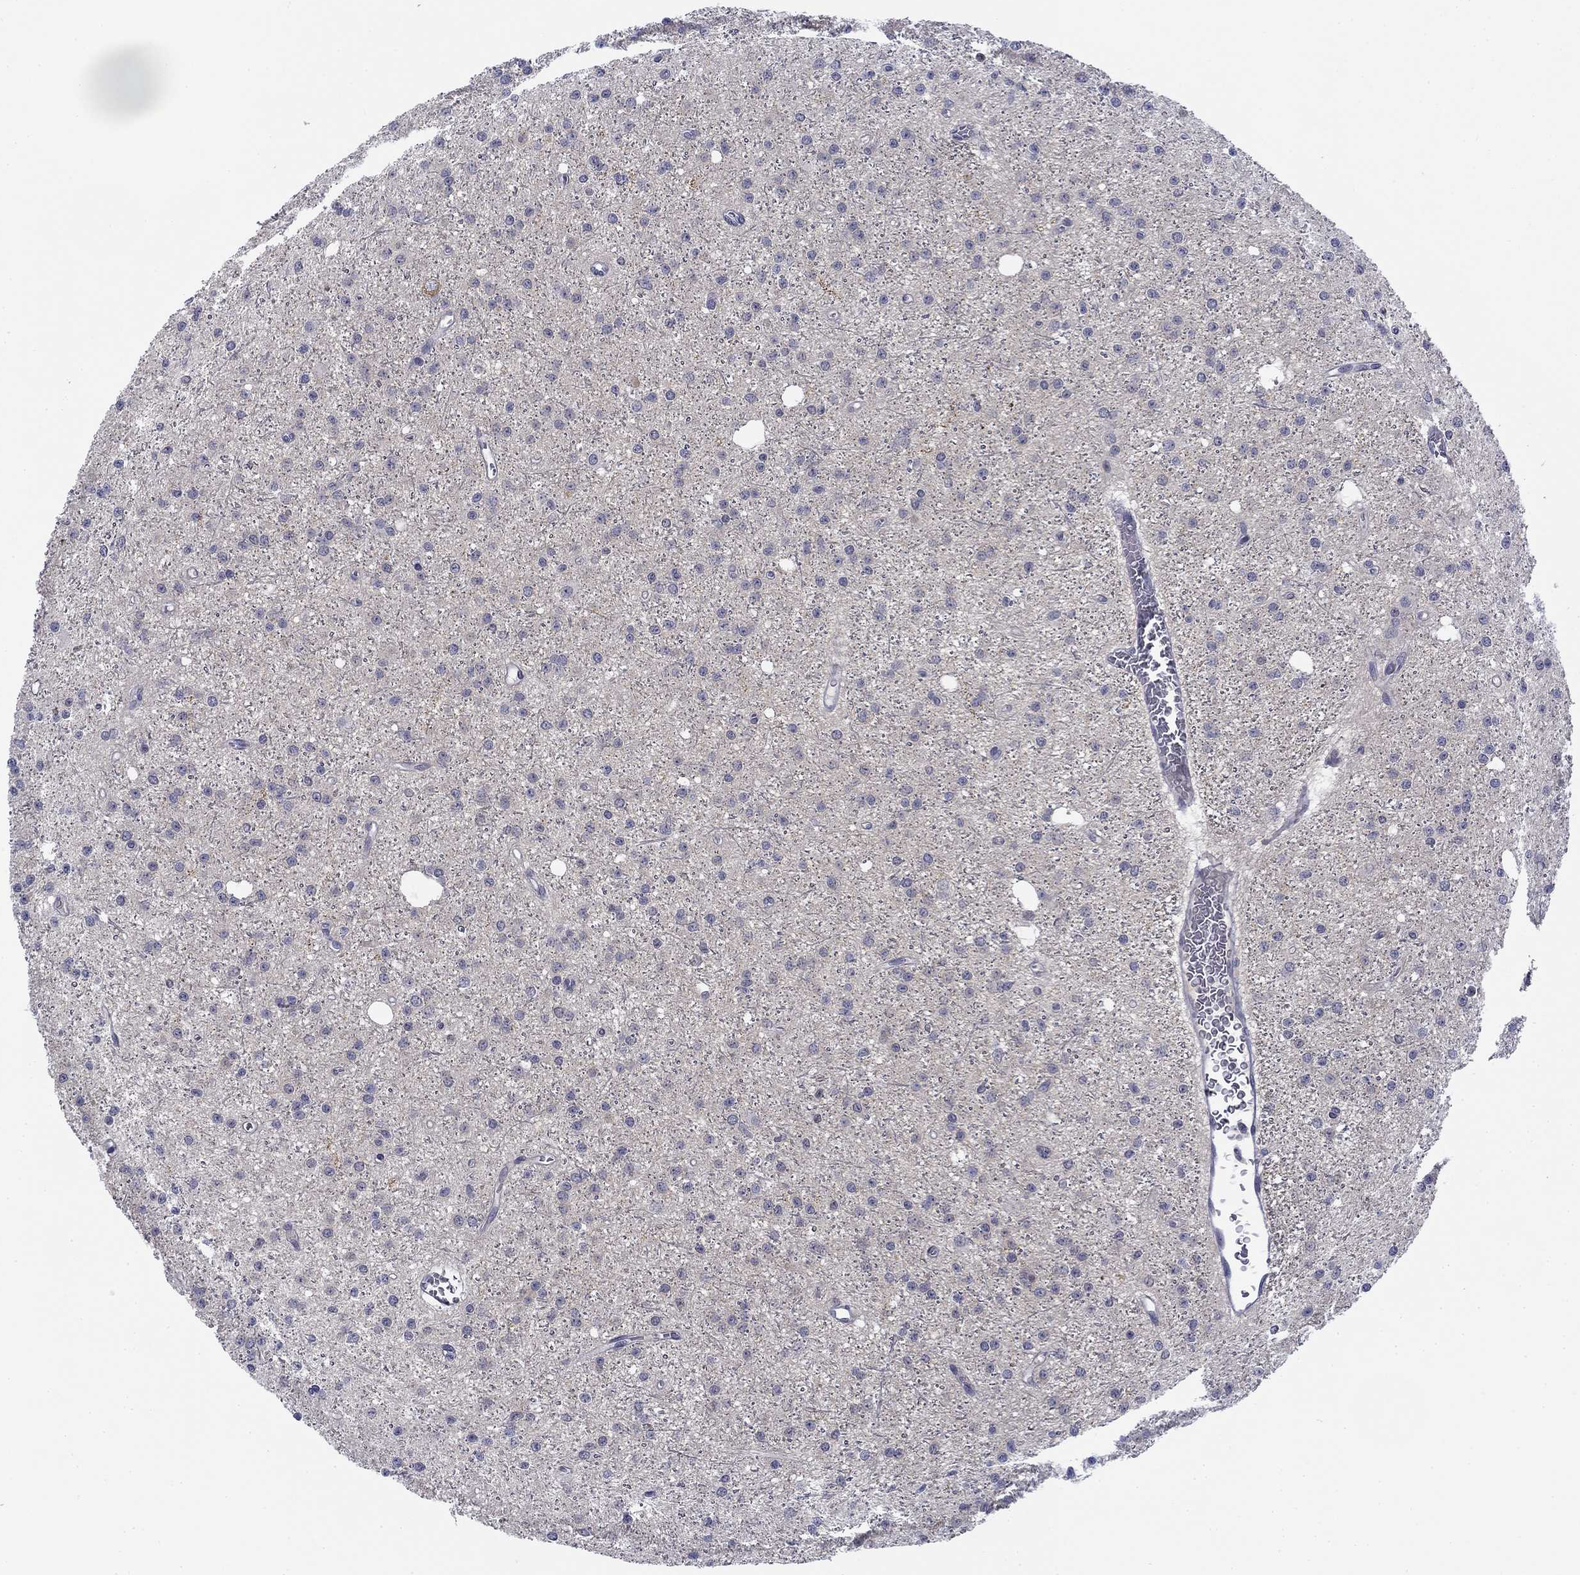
{"staining": {"intensity": "negative", "quantity": "none", "location": "none"}, "tissue": "glioma", "cell_type": "Tumor cells", "image_type": "cancer", "snomed": [{"axis": "morphology", "description": "Glioma, malignant, Low grade"}, {"axis": "topography", "description": "Brain"}], "caption": "High power microscopy micrograph of an IHC photomicrograph of low-grade glioma (malignant), revealing no significant expression in tumor cells.", "gene": "TIGD4", "patient": {"sex": "male", "age": 27}}